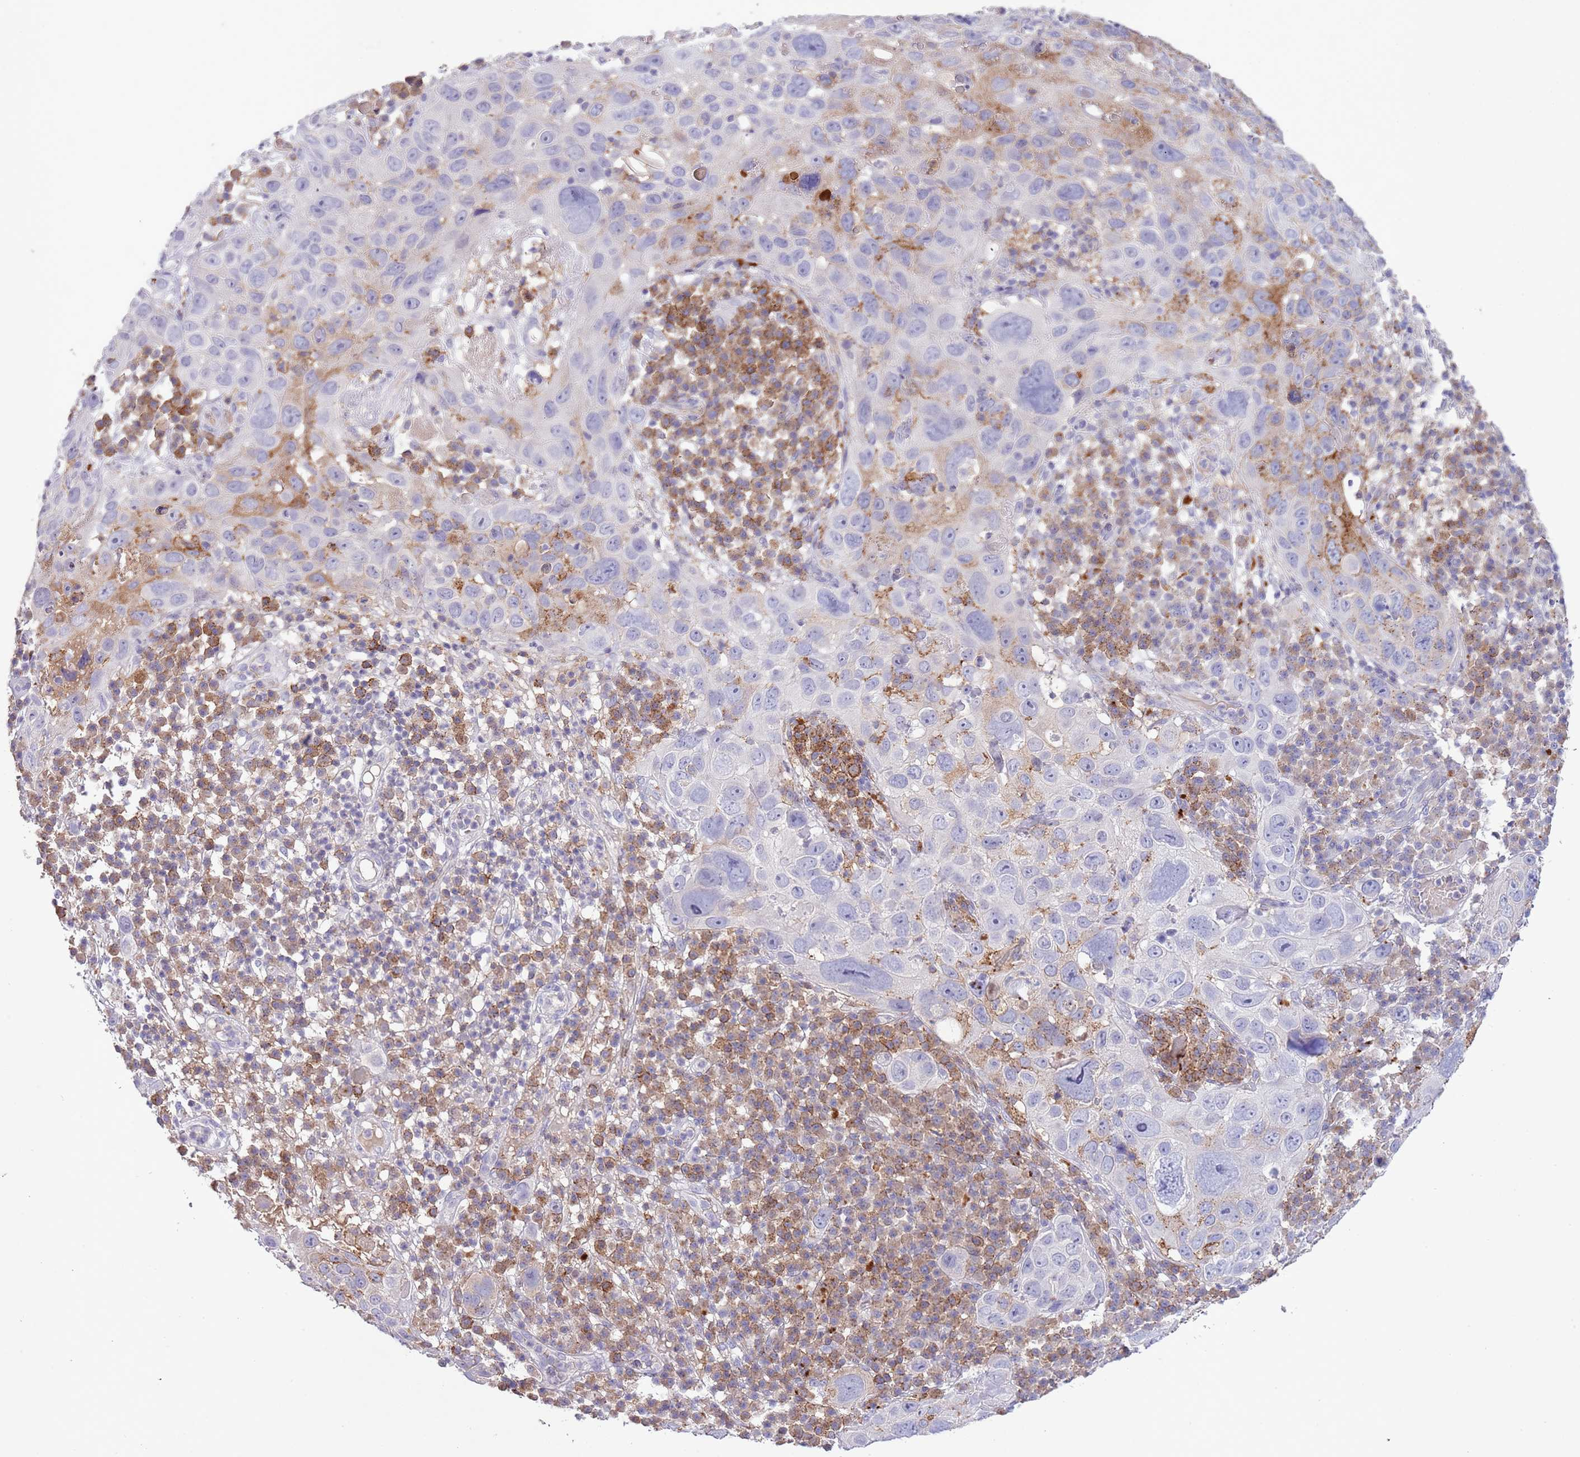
{"staining": {"intensity": "moderate", "quantity": "<25%", "location": "cytoplasmic/membranous"}, "tissue": "skin cancer", "cell_type": "Tumor cells", "image_type": "cancer", "snomed": [{"axis": "morphology", "description": "Squamous cell carcinoma in situ, NOS"}, {"axis": "morphology", "description": "Squamous cell carcinoma, NOS"}, {"axis": "topography", "description": "Skin"}], "caption": "A photomicrograph showing moderate cytoplasmic/membranous staining in about <25% of tumor cells in squamous cell carcinoma in situ (skin), as visualized by brown immunohistochemical staining.", "gene": "ABHD17A", "patient": {"sex": "male", "age": 93}}